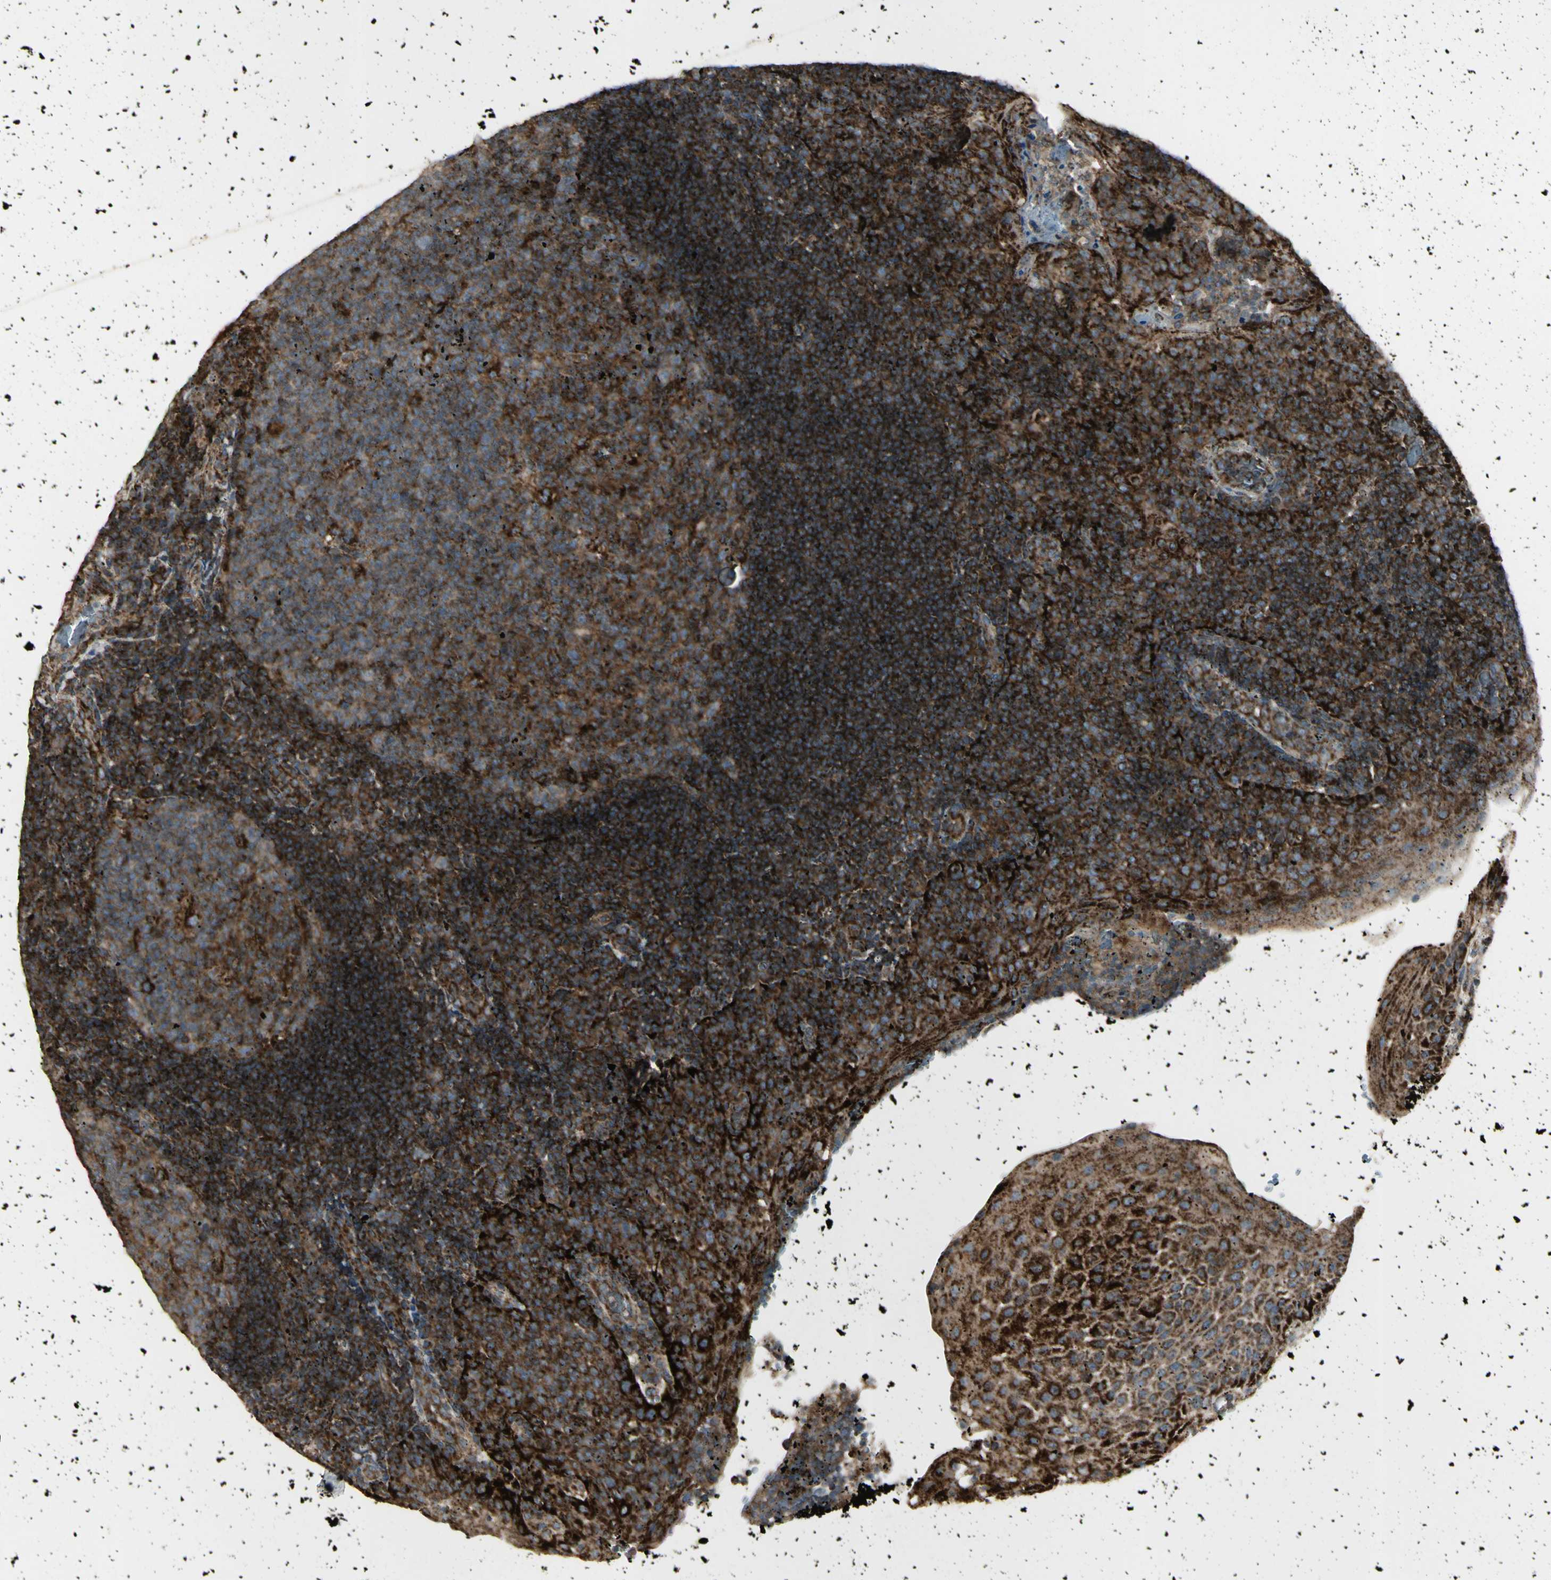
{"staining": {"intensity": "strong", "quantity": ">75%", "location": "cytoplasmic/membranous"}, "tissue": "tonsil", "cell_type": "Germinal center cells", "image_type": "normal", "snomed": [{"axis": "morphology", "description": "Normal tissue, NOS"}, {"axis": "topography", "description": "Tonsil"}], "caption": "This is a photomicrograph of immunohistochemistry staining of unremarkable tonsil, which shows strong staining in the cytoplasmic/membranous of germinal center cells.", "gene": "CYB5R1", "patient": {"sex": "female", "age": 40}}